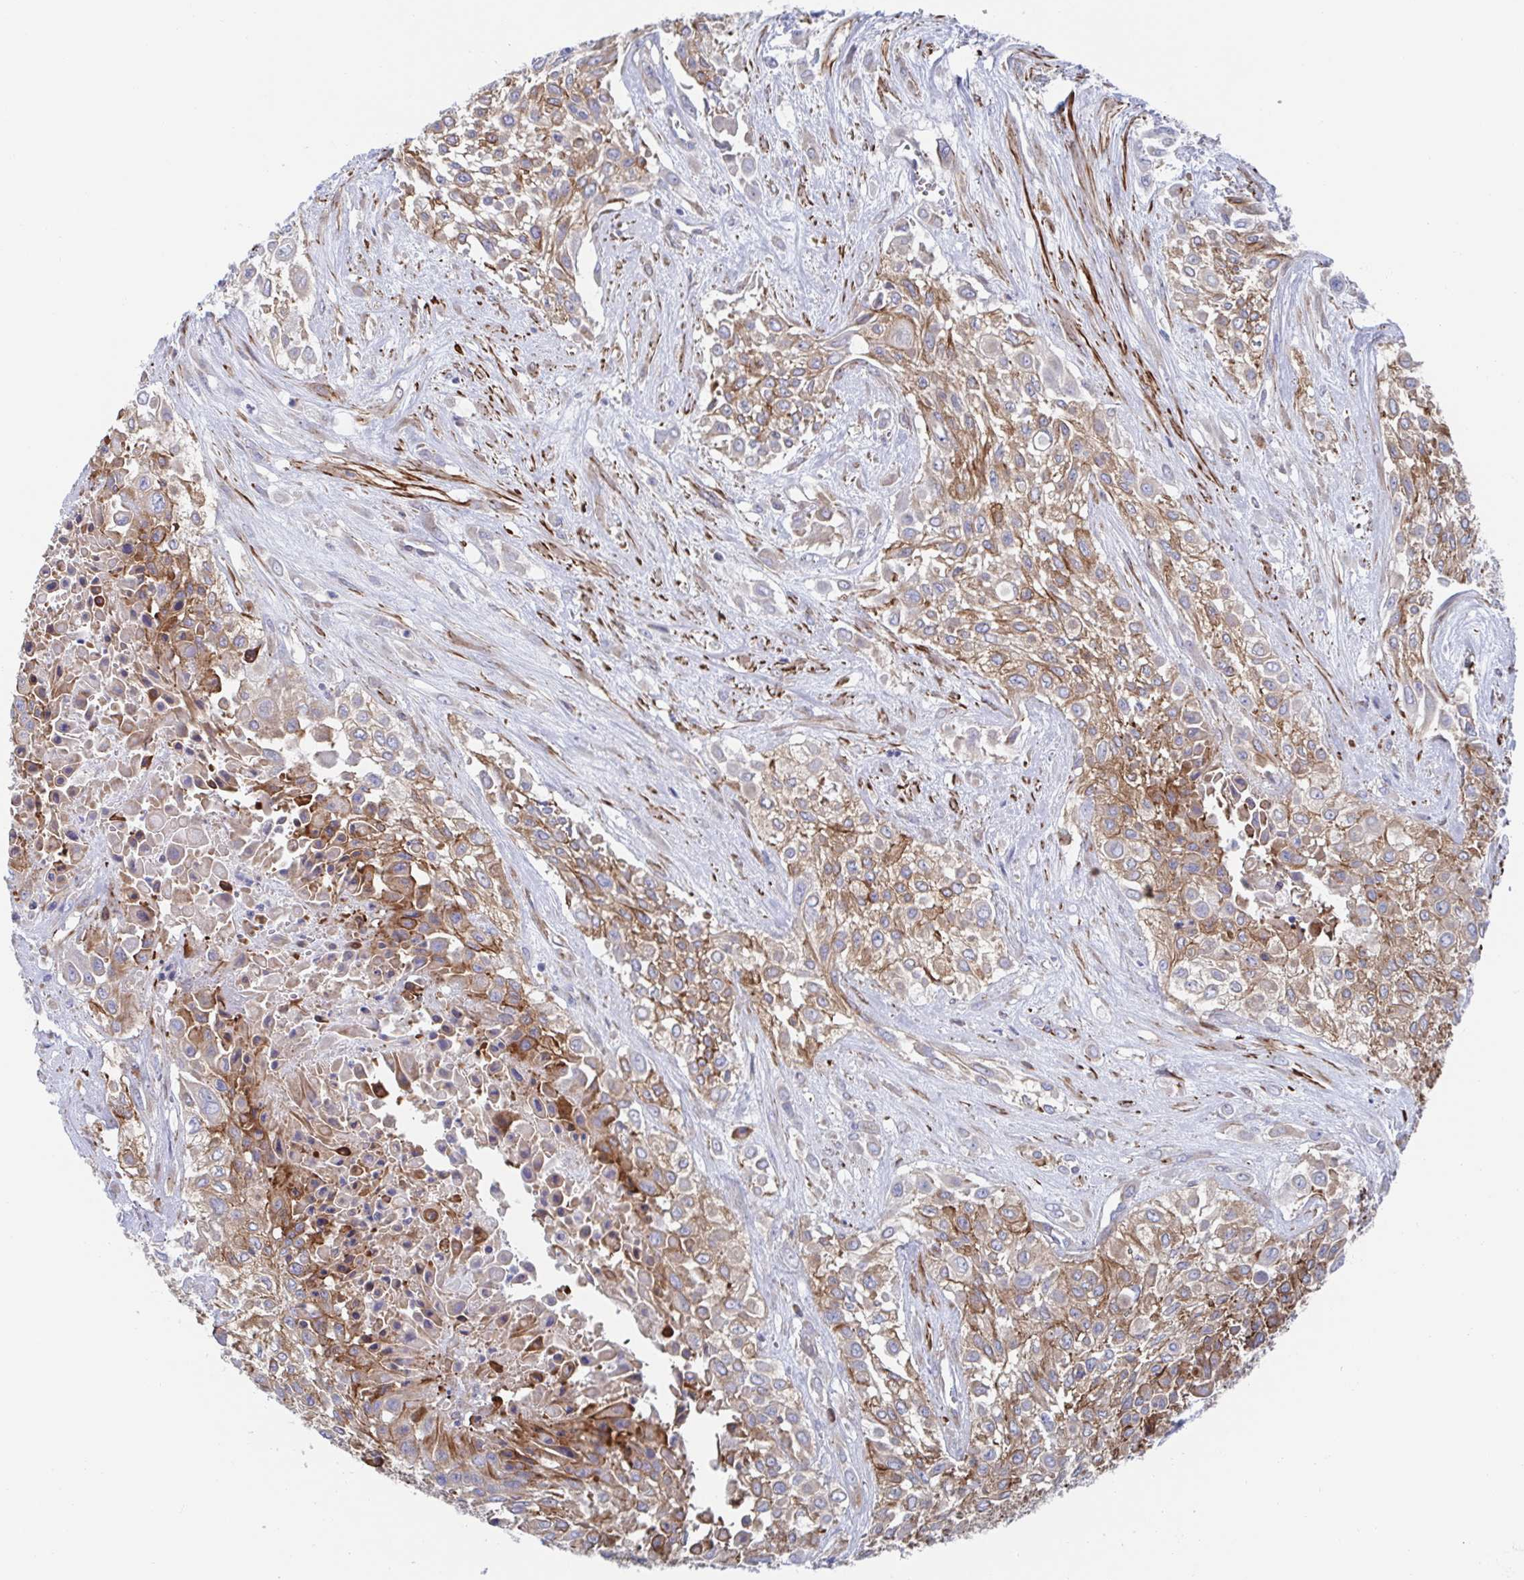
{"staining": {"intensity": "moderate", "quantity": ">75%", "location": "cytoplasmic/membranous"}, "tissue": "urothelial cancer", "cell_type": "Tumor cells", "image_type": "cancer", "snomed": [{"axis": "morphology", "description": "Urothelial carcinoma, High grade"}, {"axis": "topography", "description": "Urinary bladder"}], "caption": "A brown stain shows moderate cytoplasmic/membranous positivity of a protein in human urothelial cancer tumor cells.", "gene": "KLC3", "patient": {"sex": "male", "age": 57}}